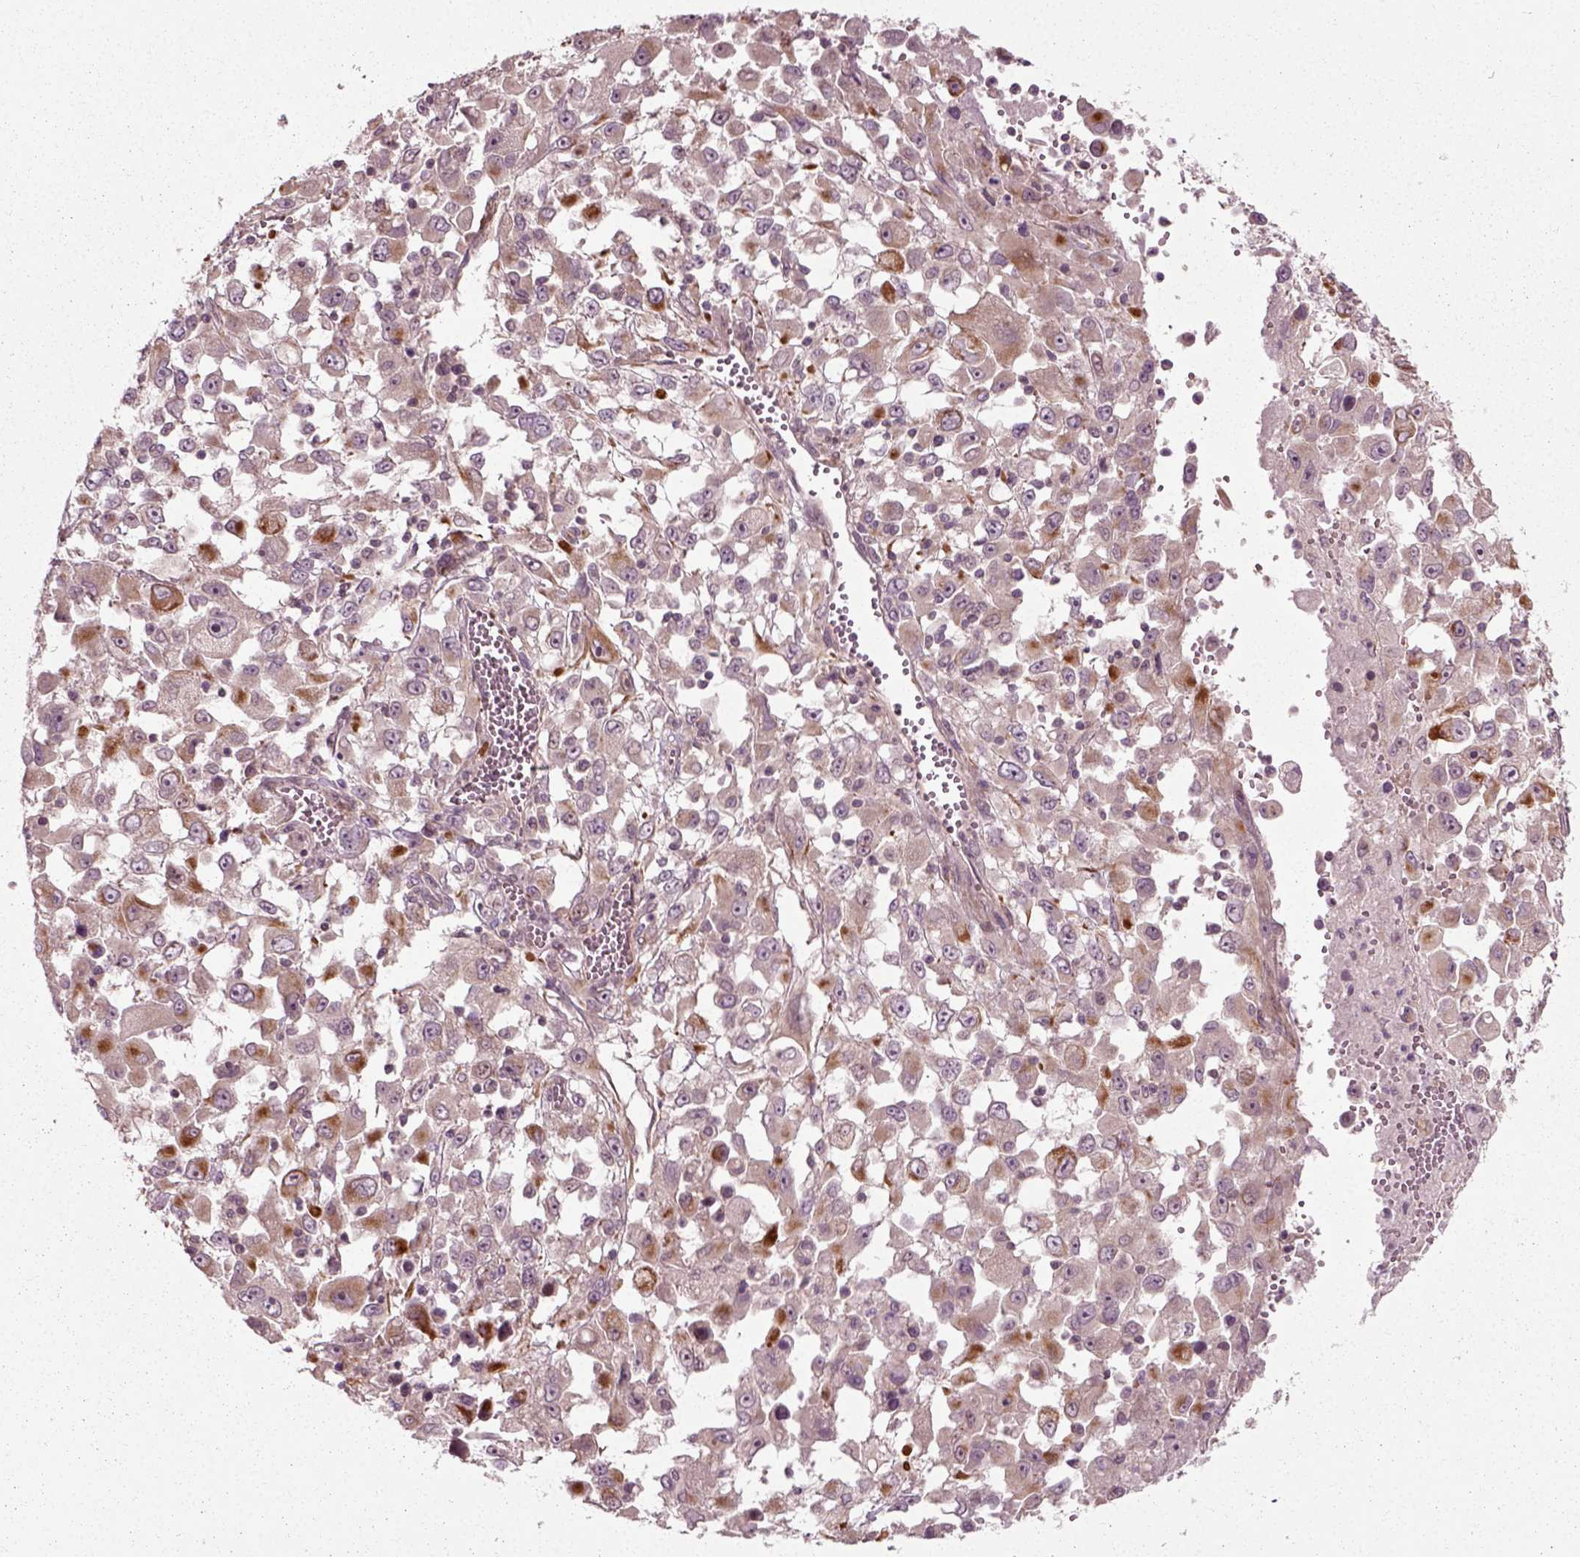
{"staining": {"intensity": "strong", "quantity": "<25%", "location": "cytoplasmic/membranous"}, "tissue": "melanoma", "cell_type": "Tumor cells", "image_type": "cancer", "snomed": [{"axis": "morphology", "description": "Malignant melanoma, Metastatic site"}, {"axis": "topography", "description": "Soft tissue"}], "caption": "Tumor cells reveal medium levels of strong cytoplasmic/membranous positivity in approximately <25% of cells in malignant melanoma (metastatic site).", "gene": "PLCD3", "patient": {"sex": "male", "age": 50}}